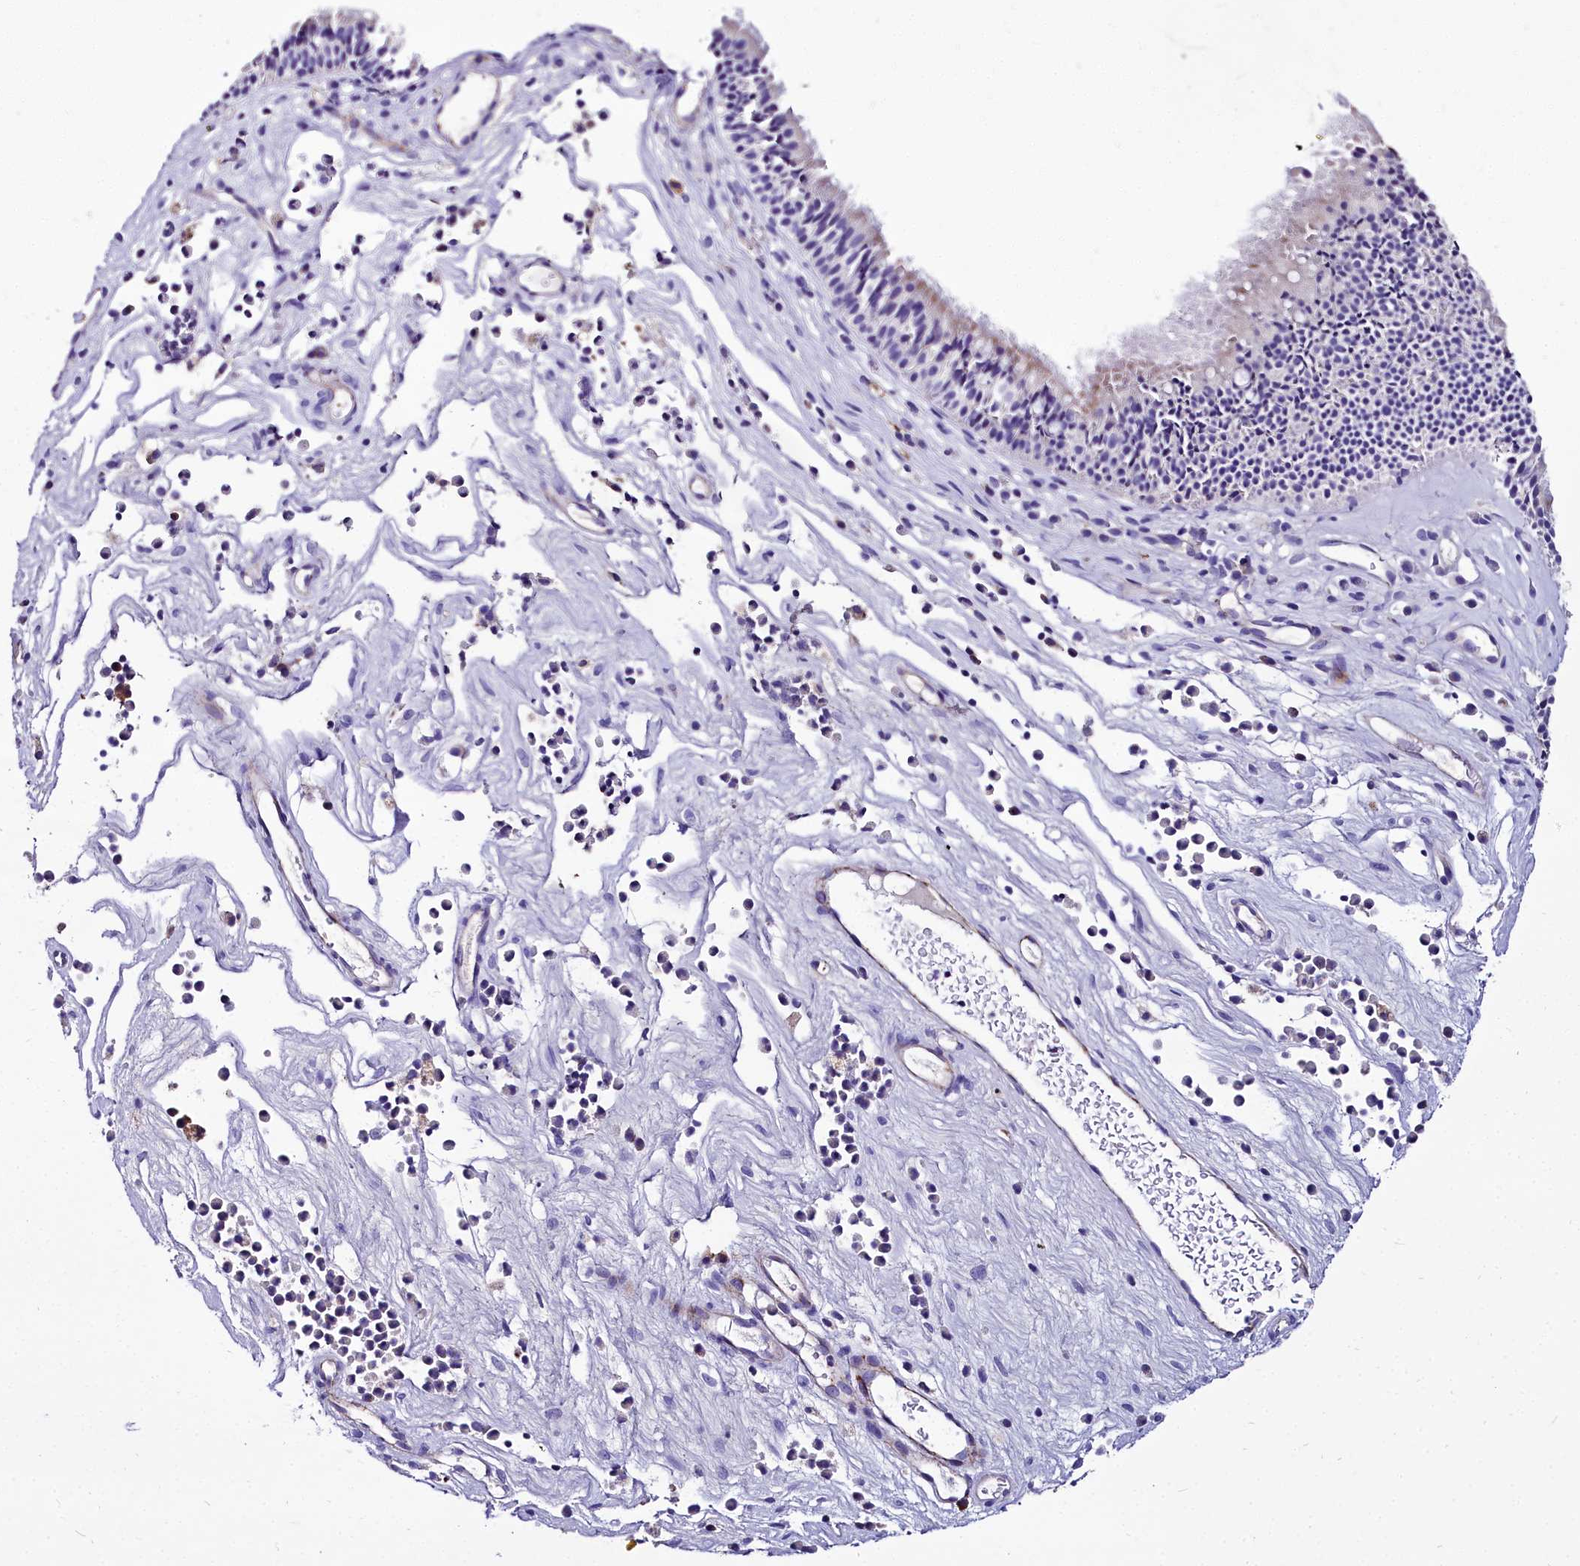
{"staining": {"intensity": "weak", "quantity": "25%-75%", "location": "cytoplasmic/membranous"}, "tissue": "nasopharynx", "cell_type": "Respiratory epithelial cells", "image_type": "normal", "snomed": [{"axis": "morphology", "description": "Normal tissue, NOS"}, {"axis": "morphology", "description": "Inflammation, NOS"}, {"axis": "morphology", "description": "Malignant melanoma, Metastatic site"}, {"axis": "topography", "description": "Nasopharynx"}], "caption": "Respiratory epithelial cells display low levels of weak cytoplasmic/membranous expression in about 25%-75% of cells in unremarkable human nasopharynx. Using DAB (brown) and hematoxylin (blue) stains, captured at high magnification using brightfield microscopy.", "gene": "MS4A18", "patient": {"sex": "male", "age": 70}}